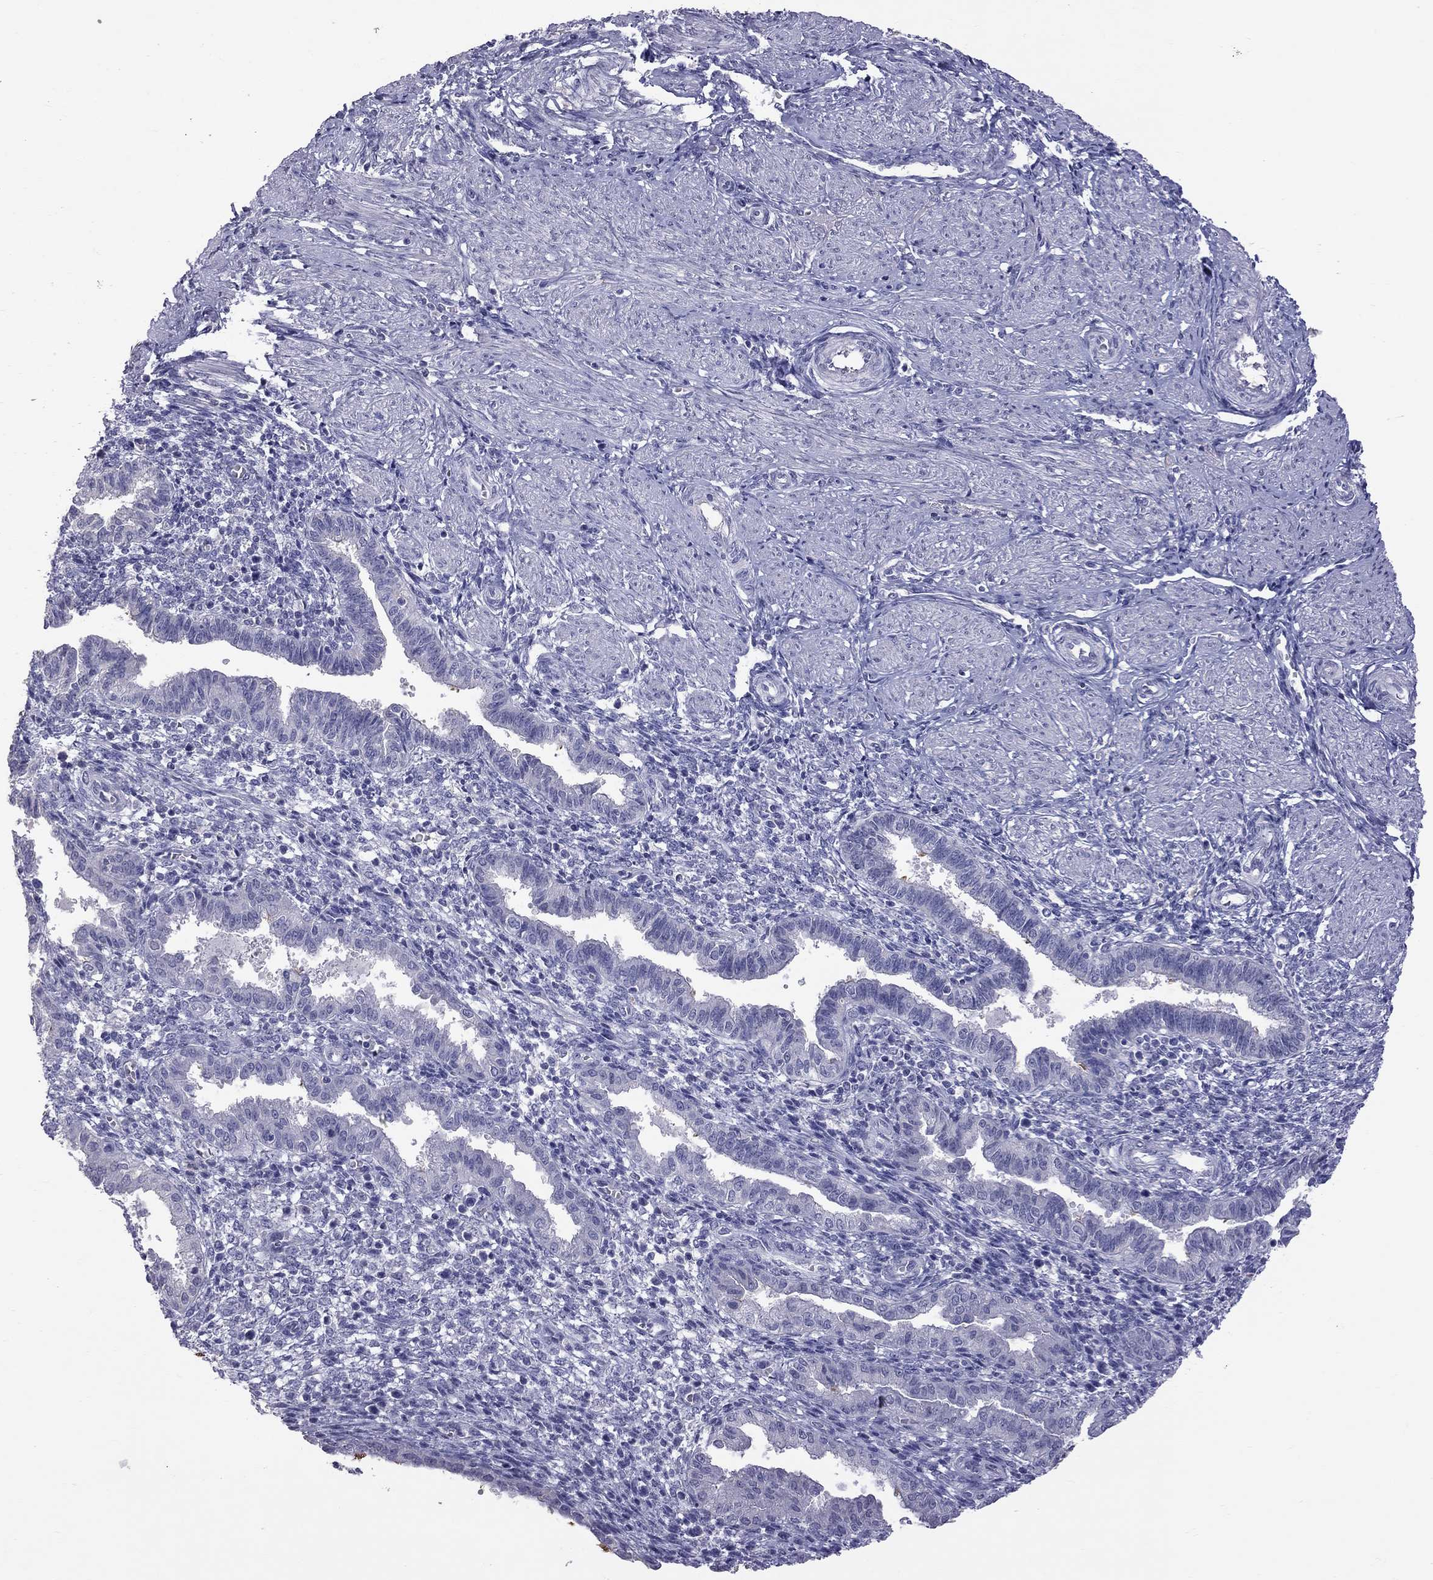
{"staining": {"intensity": "negative", "quantity": "none", "location": "none"}, "tissue": "endometrium", "cell_type": "Cells in endometrial stroma", "image_type": "normal", "snomed": [{"axis": "morphology", "description": "Normal tissue, NOS"}, {"axis": "topography", "description": "Endometrium"}], "caption": "Immunohistochemistry (IHC) image of unremarkable endometrium stained for a protein (brown), which reveals no positivity in cells in endometrial stroma.", "gene": "CFAP91", "patient": {"sex": "female", "age": 37}}